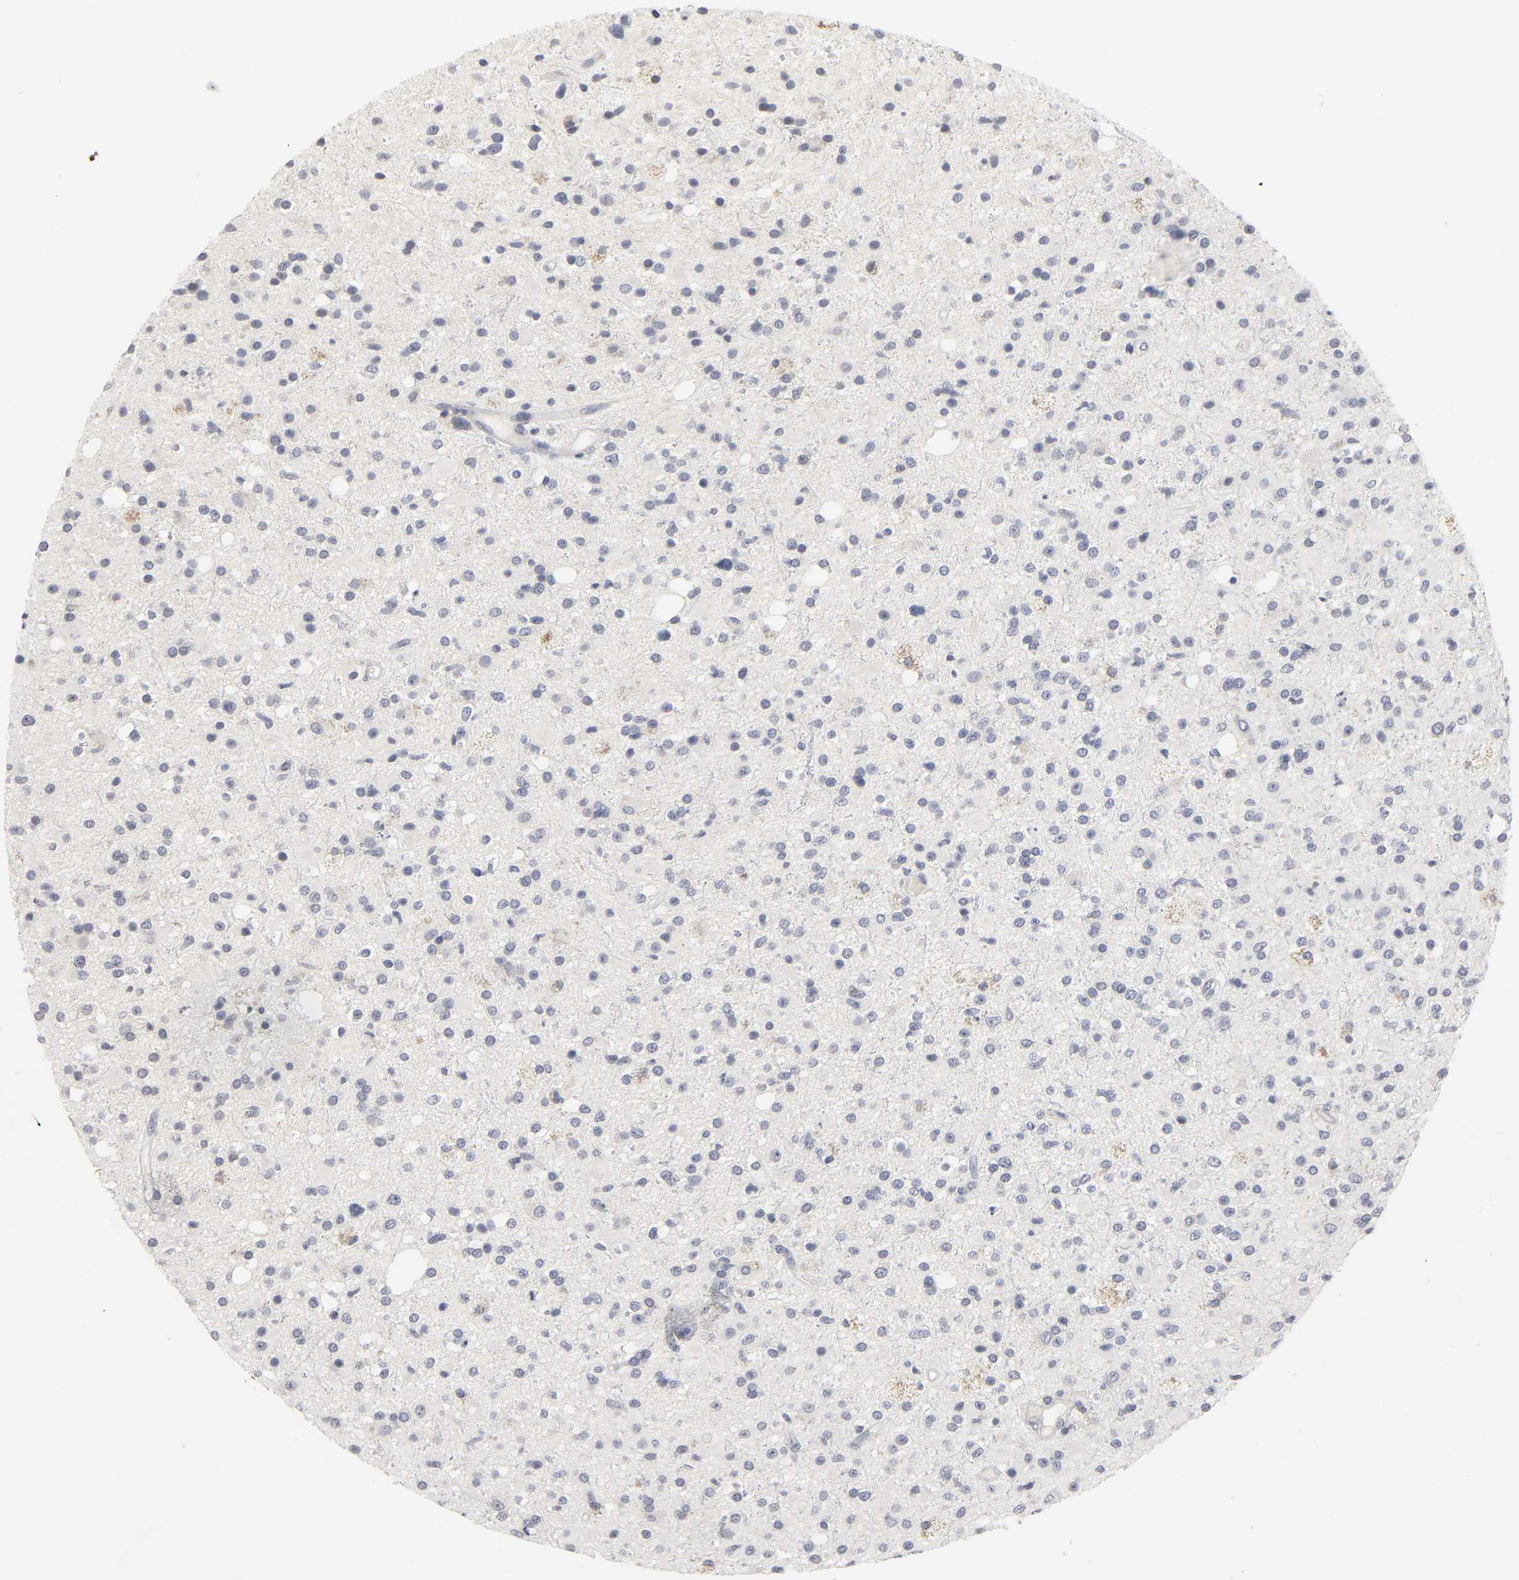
{"staining": {"intensity": "negative", "quantity": "none", "location": "none"}, "tissue": "glioma", "cell_type": "Tumor cells", "image_type": "cancer", "snomed": [{"axis": "morphology", "description": "Glioma, malignant, High grade"}, {"axis": "topography", "description": "Brain"}], "caption": "This histopathology image is of glioma stained with immunohistochemistry (IHC) to label a protein in brown with the nuclei are counter-stained blue. There is no expression in tumor cells. (DAB immunohistochemistry visualized using brightfield microscopy, high magnification).", "gene": "TCAP", "patient": {"sex": "male", "age": 33}}